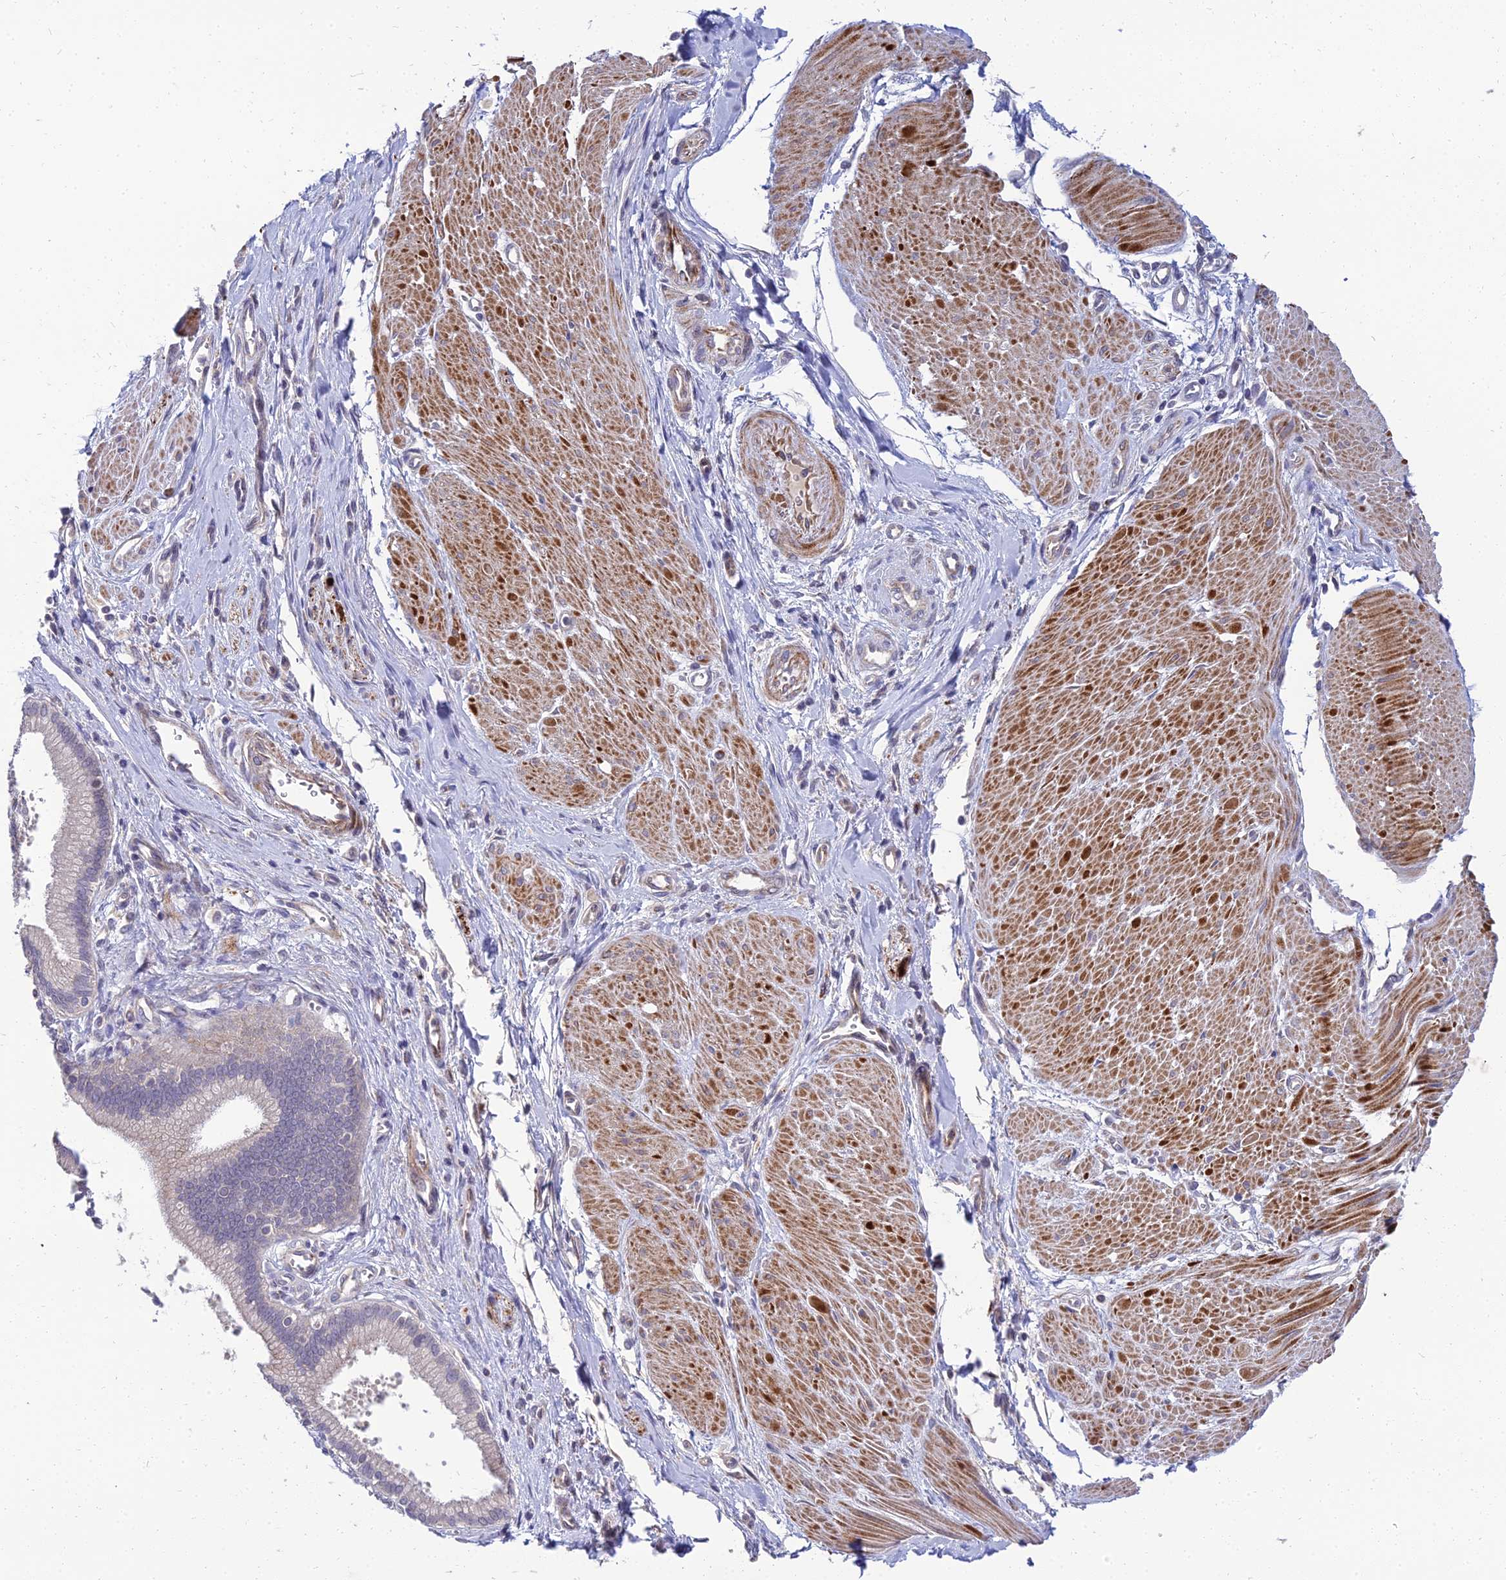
{"staining": {"intensity": "negative", "quantity": "none", "location": "none"}, "tissue": "pancreatic cancer", "cell_type": "Tumor cells", "image_type": "cancer", "snomed": [{"axis": "morphology", "description": "Adenocarcinoma, NOS"}, {"axis": "topography", "description": "Pancreas"}], "caption": "DAB immunohistochemical staining of human pancreatic cancer shows no significant positivity in tumor cells.", "gene": "NPY", "patient": {"sex": "male", "age": 78}}